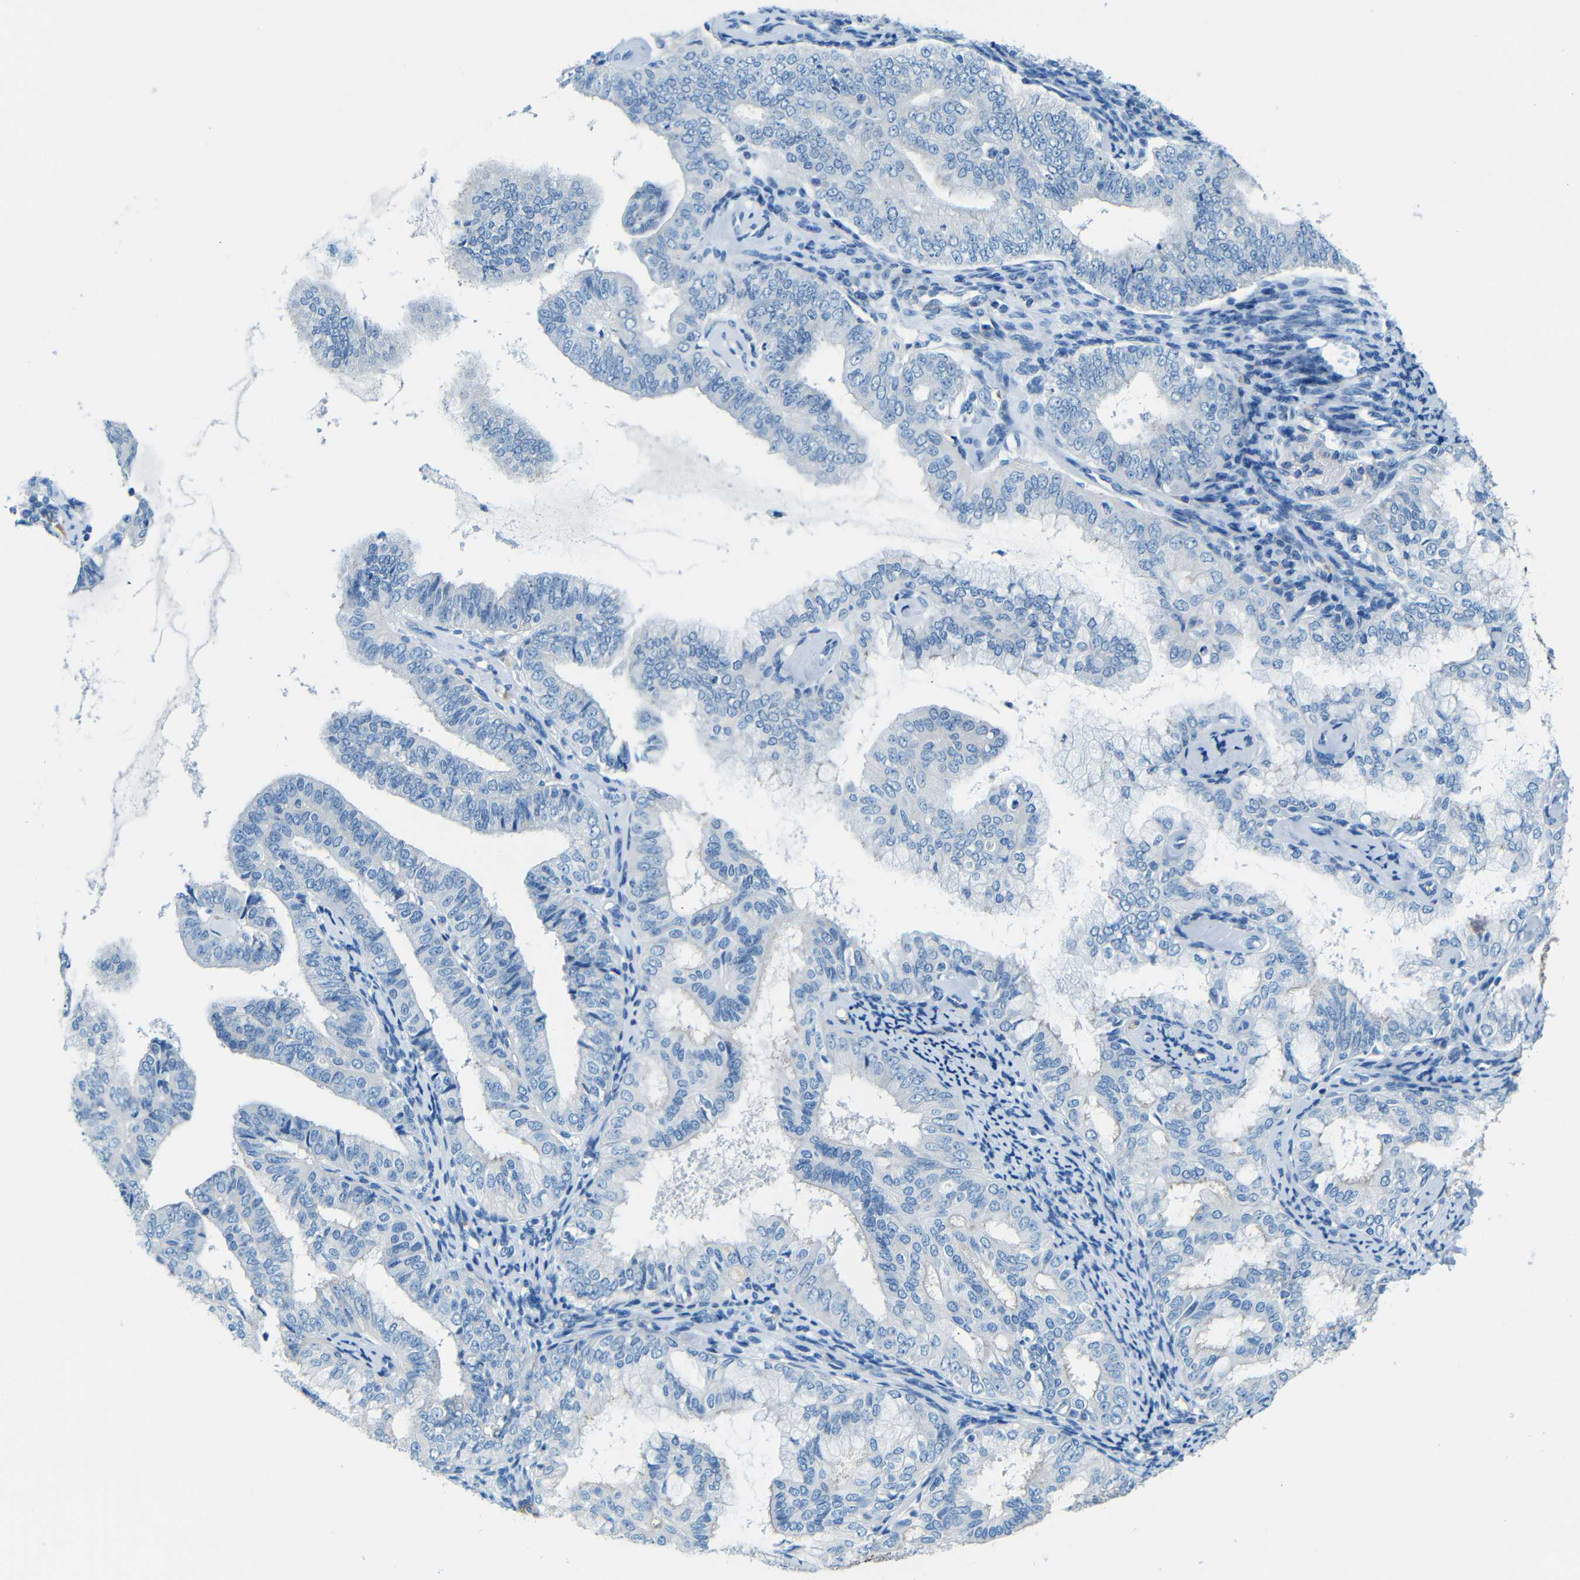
{"staining": {"intensity": "negative", "quantity": "none", "location": "none"}, "tissue": "endometrial cancer", "cell_type": "Tumor cells", "image_type": "cancer", "snomed": [{"axis": "morphology", "description": "Adenocarcinoma, NOS"}, {"axis": "topography", "description": "Endometrium"}], "caption": "An IHC micrograph of endometrial cancer (adenocarcinoma) is shown. There is no staining in tumor cells of endometrial cancer (adenocarcinoma).", "gene": "MAP2", "patient": {"sex": "female", "age": 63}}